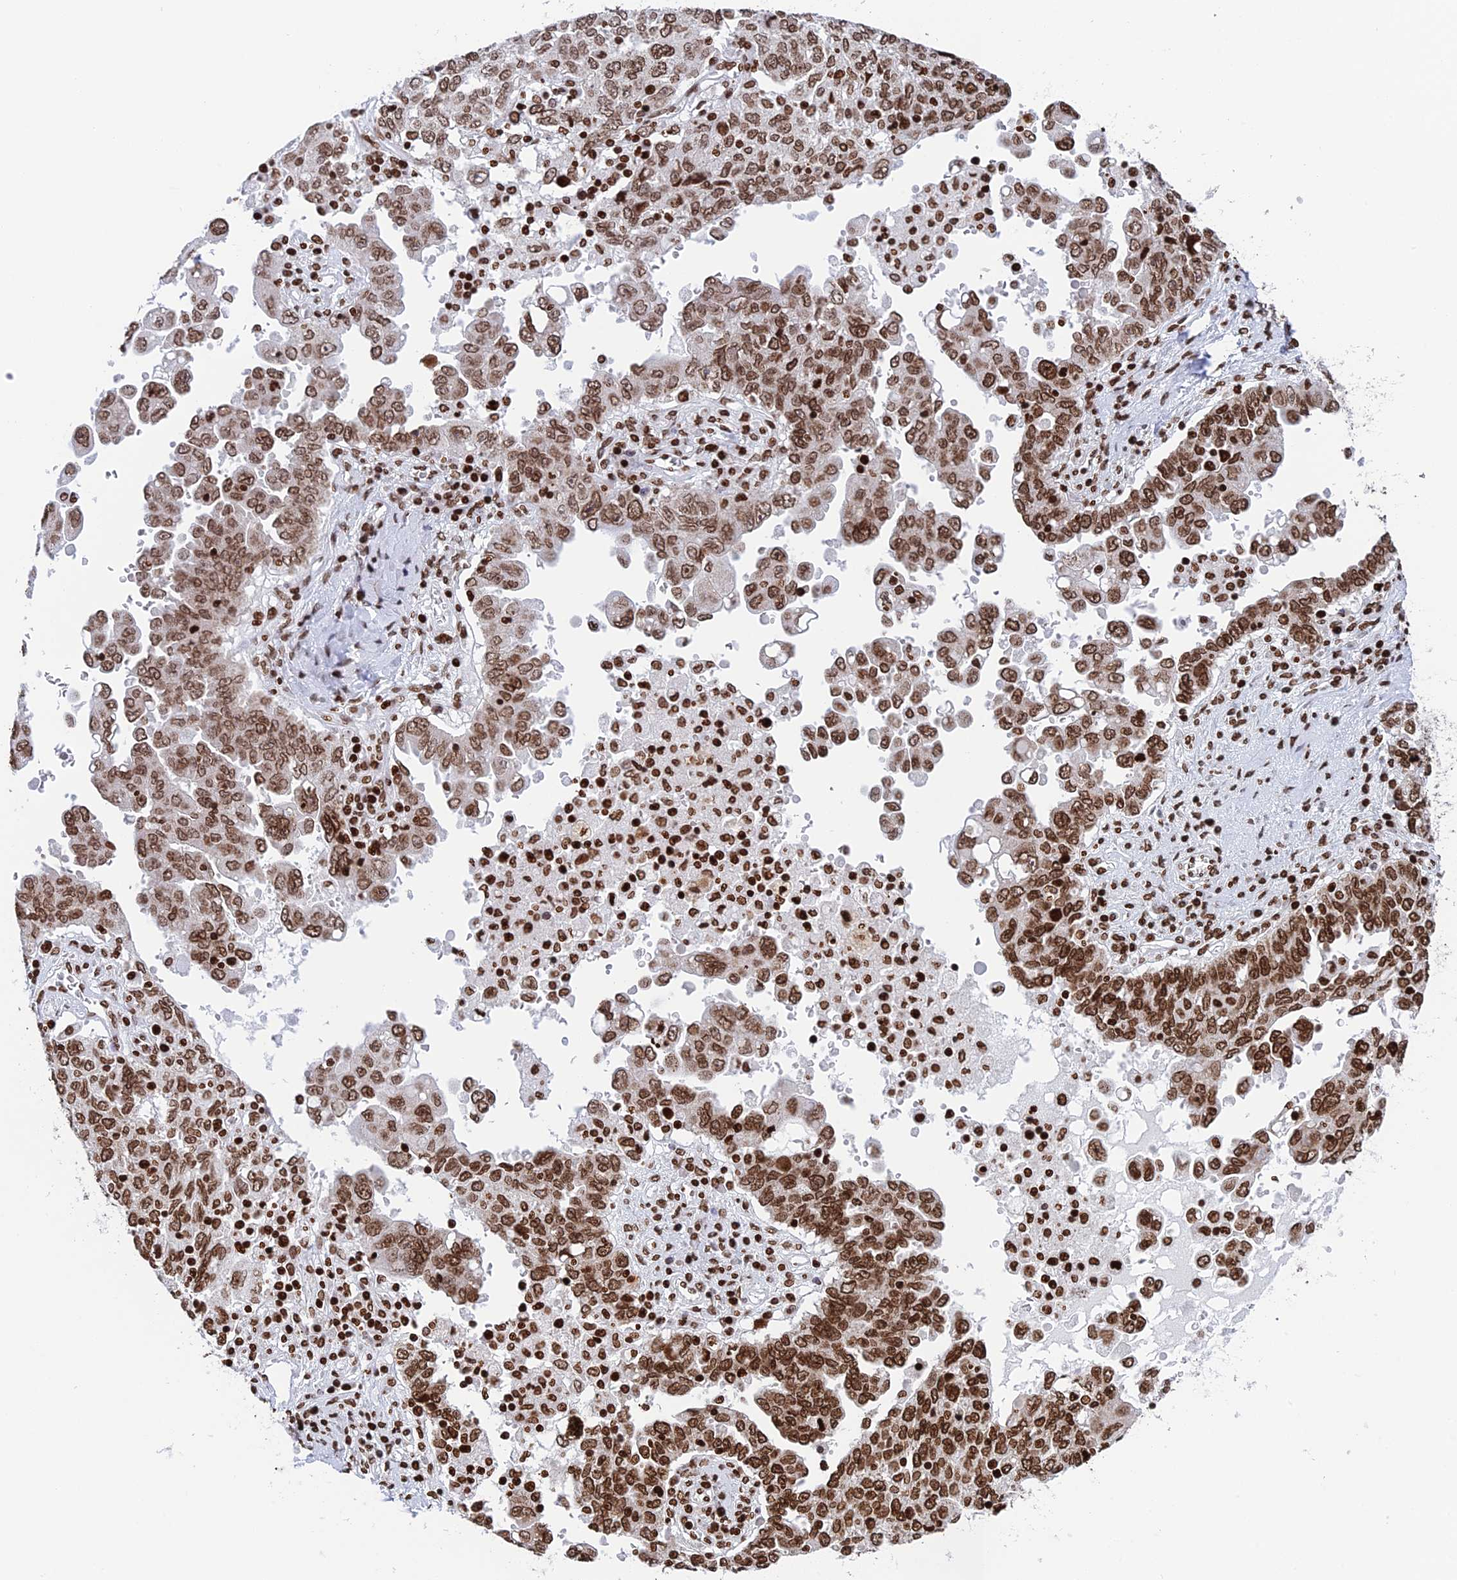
{"staining": {"intensity": "moderate", "quantity": ">75%", "location": "nuclear"}, "tissue": "ovarian cancer", "cell_type": "Tumor cells", "image_type": "cancer", "snomed": [{"axis": "morphology", "description": "Carcinoma, endometroid"}, {"axis": "topography", "description": "Ovary"}], "caption": "Immunohistochemical staining of human ovarian cancer exhibits medium levels of moderate nuclear protein positivity in approximately >75% of tumor cells. Immunohistochemistry stains the protein in brown and the nuclei are stained blue.", "gene": "RPAP1", "patient": {"sex": "female", "age": 62}}